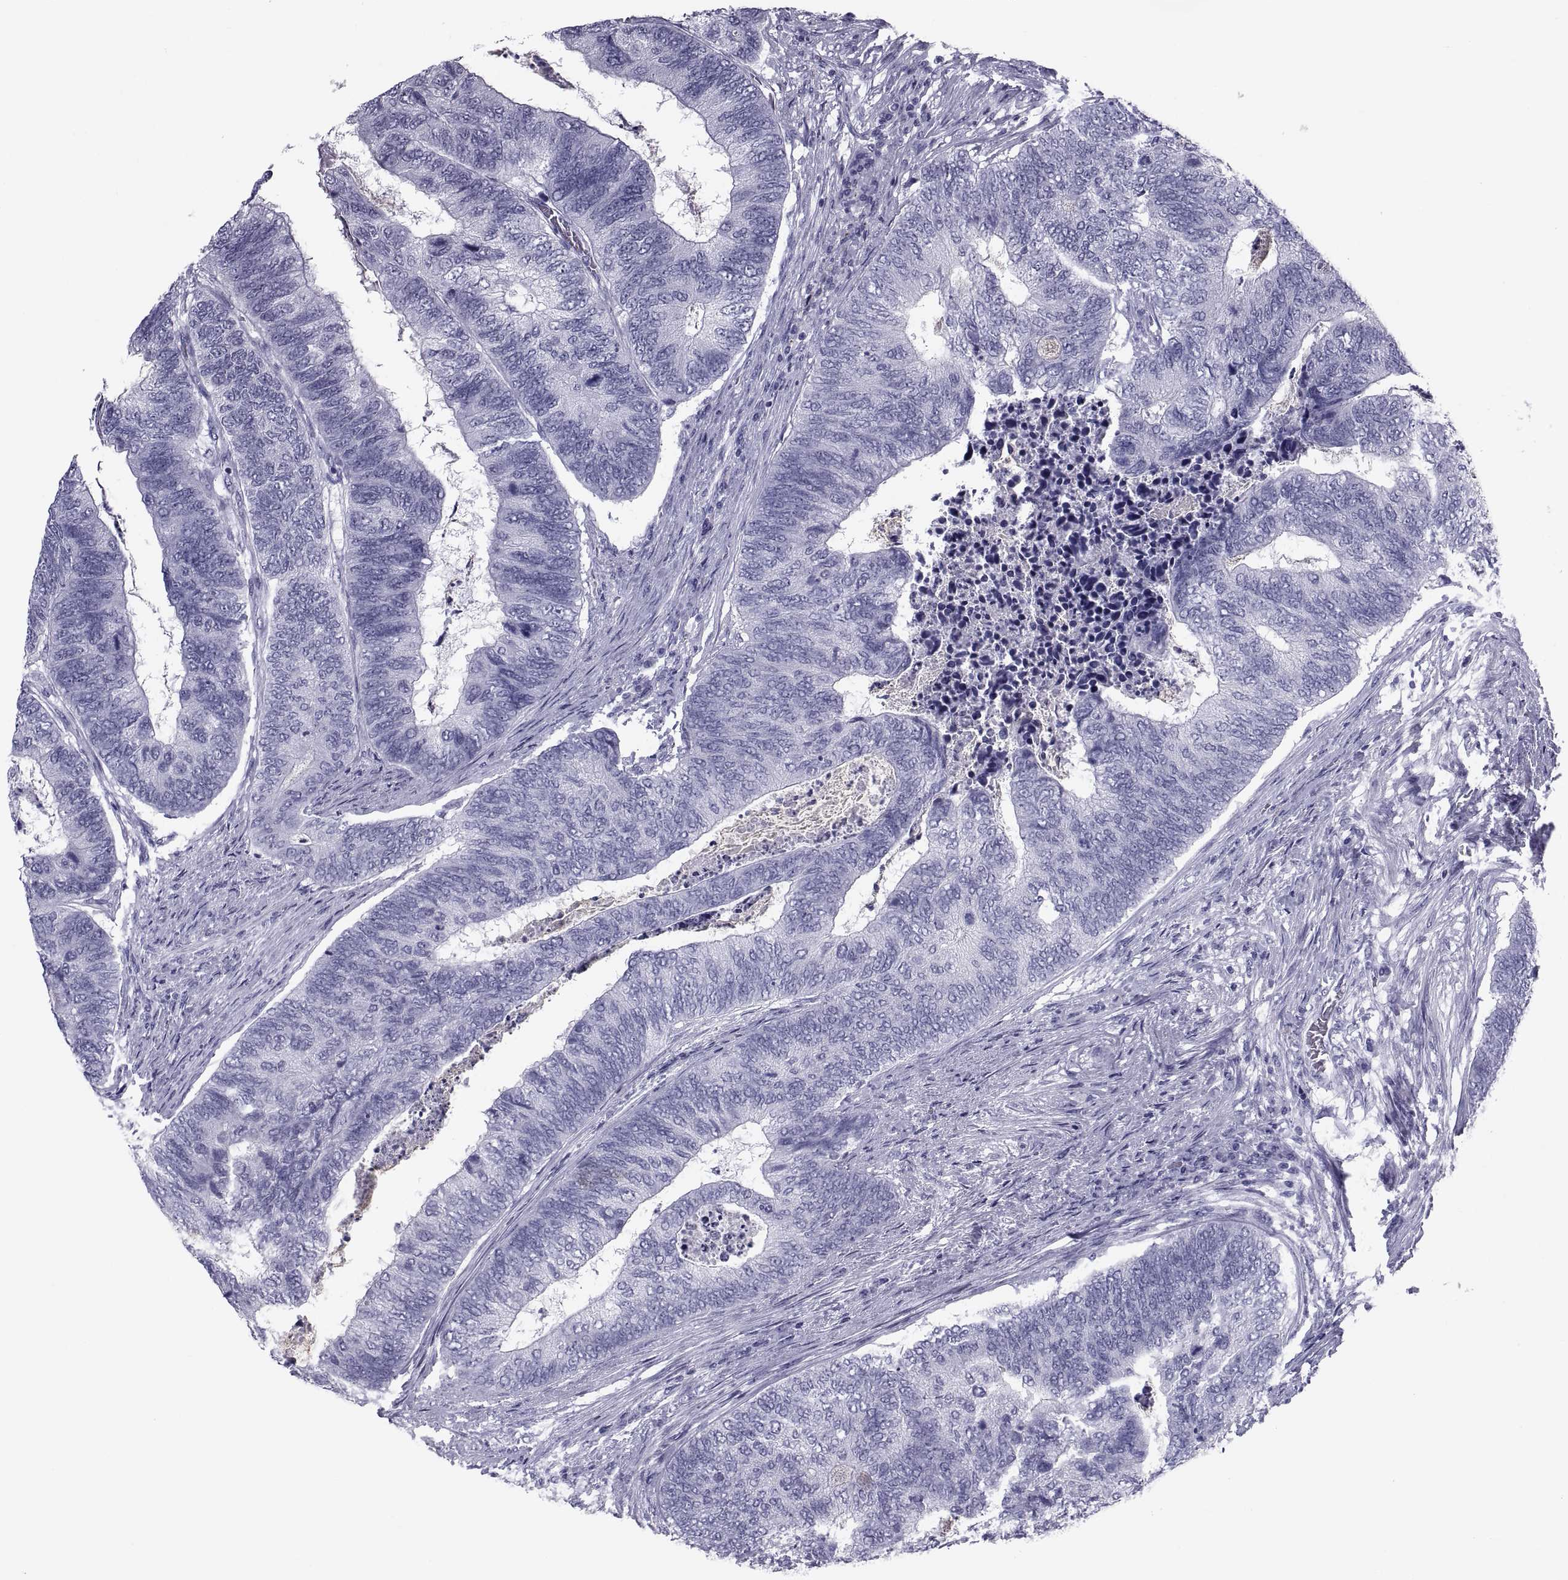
{"staining": {"intensity": "negative", "quantity": "none", "location": "none"}, "tissue": "colorectal cancer", "cell_type": "Tumor cells", "image_type": "cancer", "snomed": [{"axis": "morphology", "description": "Adenocarcinoma, NOS"}, {"axis": "topography", "description": "Colon"}], "caption": "Tumor cells show no significant positivity in colorectal adenocarcinoma.", "gene": "CRISP1", "patient": {"sex": "female", "age": 67}}